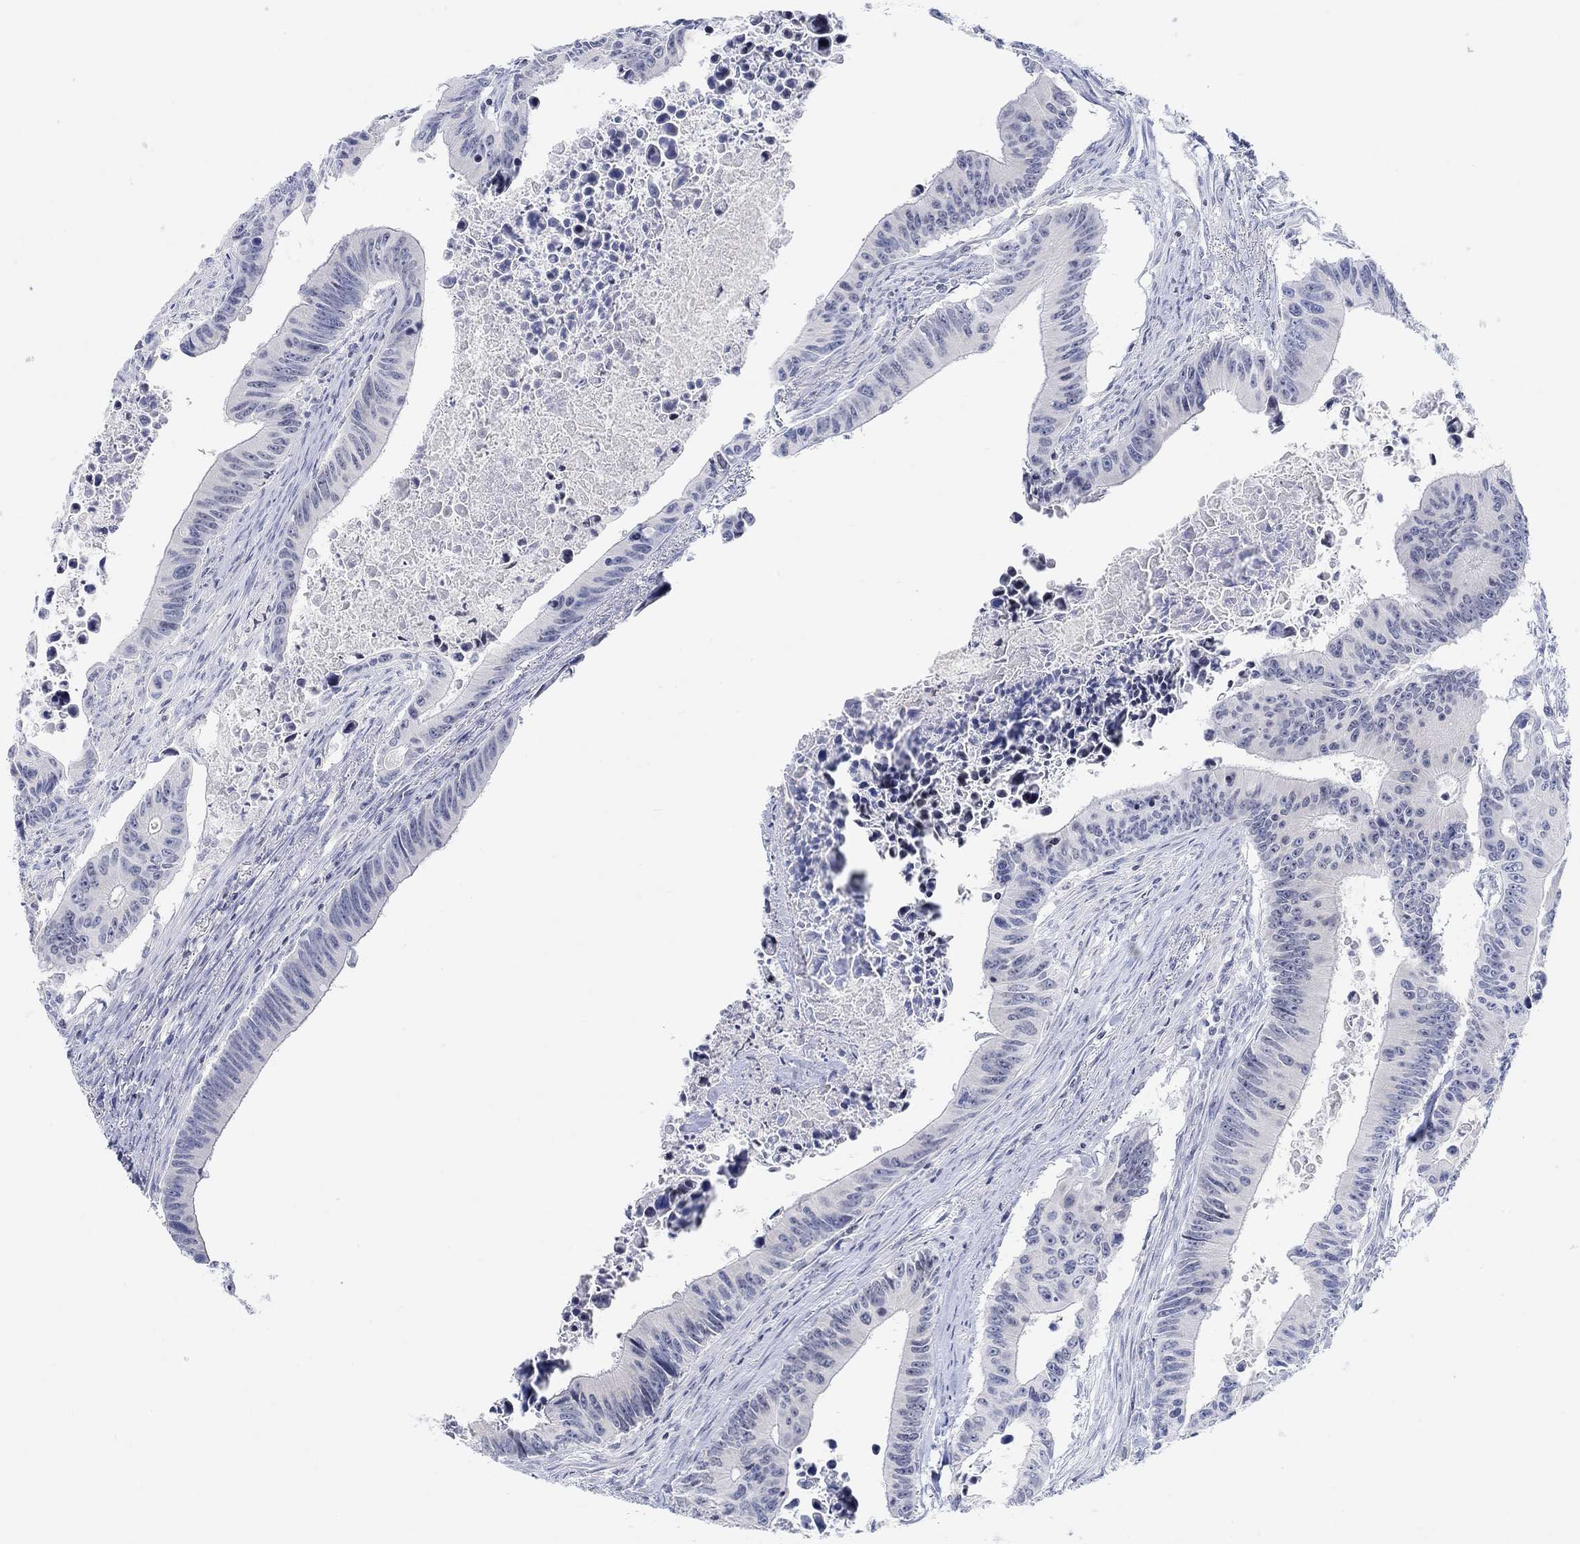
{"staining": {"intensity": "negative", "quantity": "none", "location": "none"}, "tissue": "colorectal cancer", "cell_type": "Tumor cells", "image_type": "cancer", "snomed": [{"axis": "morphology", "description": "Adenocarcinoma, NOS"}, {"axis": "topography", "description": "Colon"}], "caption": "Colorectal cancer stained for a protein using IHC displays no expression tumor cells.", "gene": "ATP6V1E2", "patient": {"sex": "female", "age": 87}}